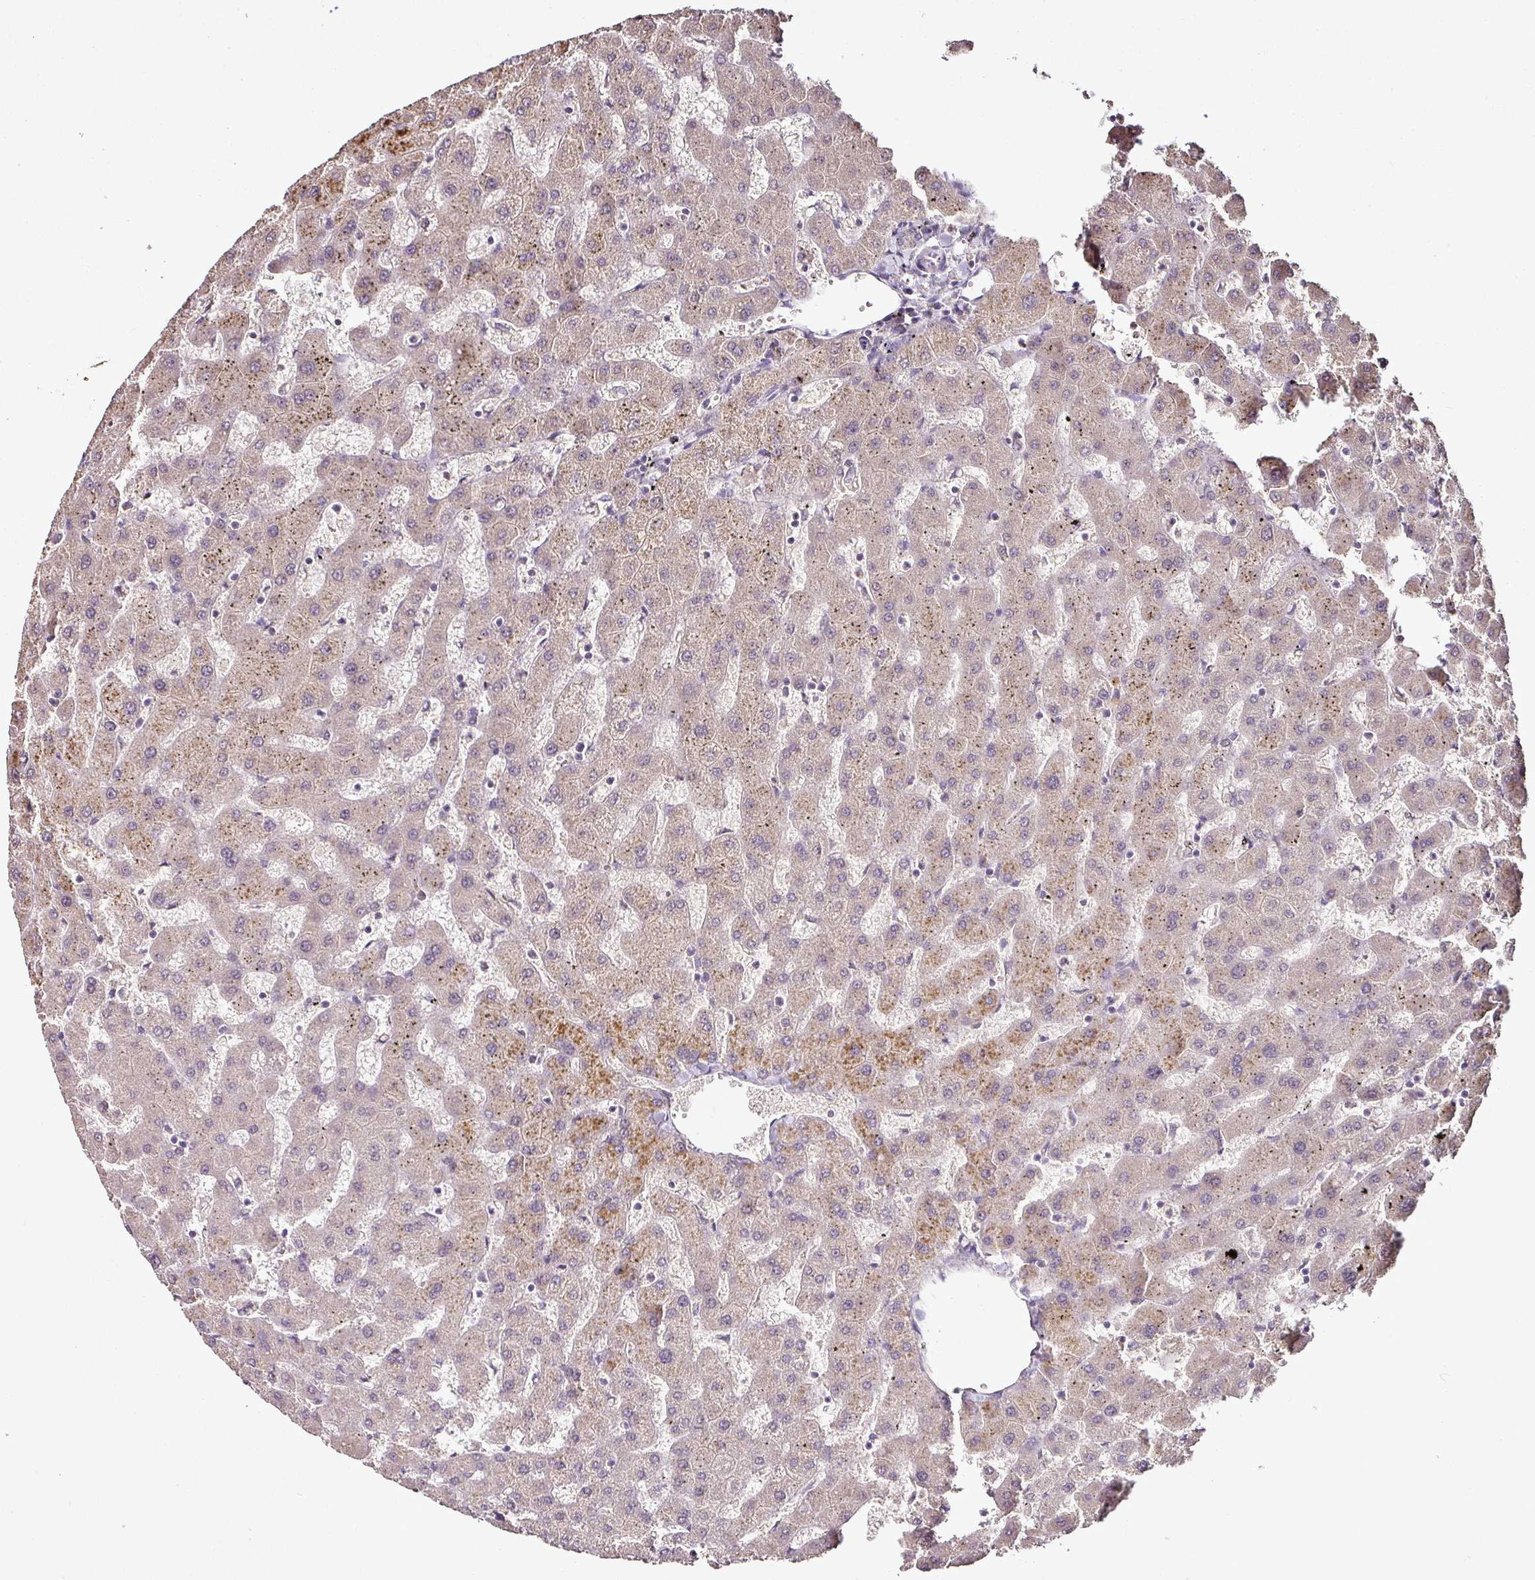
{"staining": {"intensity": "negative", "quantity": "none", "location": "none"}, "tissue": "liver", "cell_type": "Cholangiocytes", "image_type": "normal", "snomed": [{"axis": "morphology", "description": "Normal tissue, NOS"}, {"axis": "topography", "description": "Liver"}], "caption": "Human liver stained for a protein using IHC exhibits no expression in cholangiocytes.", "gene": "RPL38", "patient": {"sex": "female", "age": 63}}